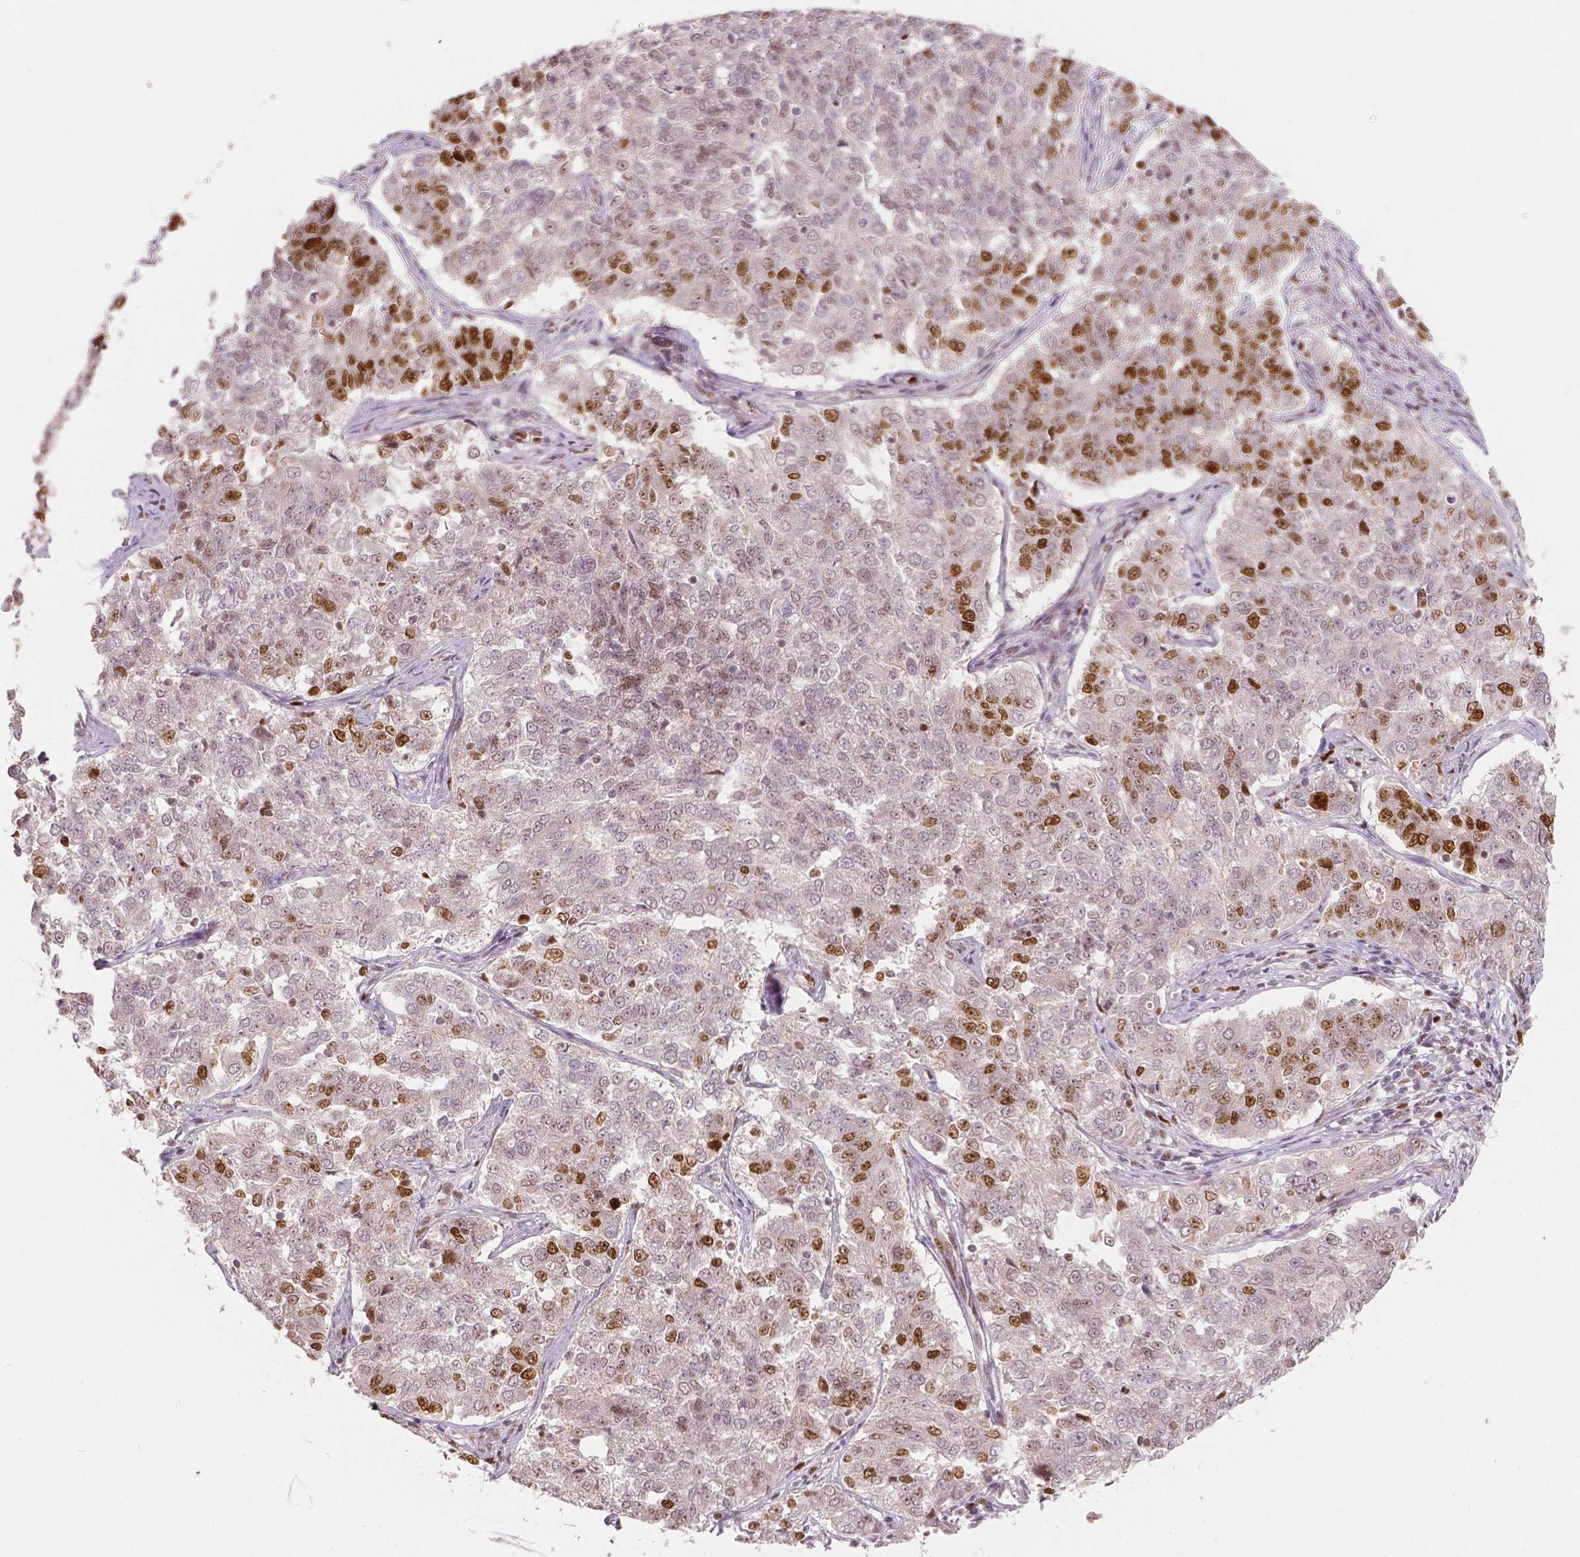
{"staining": {"intensity": "moderate", "quantity": "<25%", "location": "nuclear"}, "tissue": "endometrial cancer", "cell_type": "Tumor cells", "image_type": "cancer", "snomed": [{"axis": "morphology", "description": "Adenocarcinoma, NOS"}, {"axis": "topography", "description": "Endometrium"}], "caption": "Immunohistochemical staining of human adenocarcinoma (endometrial) demonstrates low levels of moderate nuclear expression in approximately <25% of tumor cells.", "gene": "NSD2", "patient": {"sex": "female", "age": 43}}